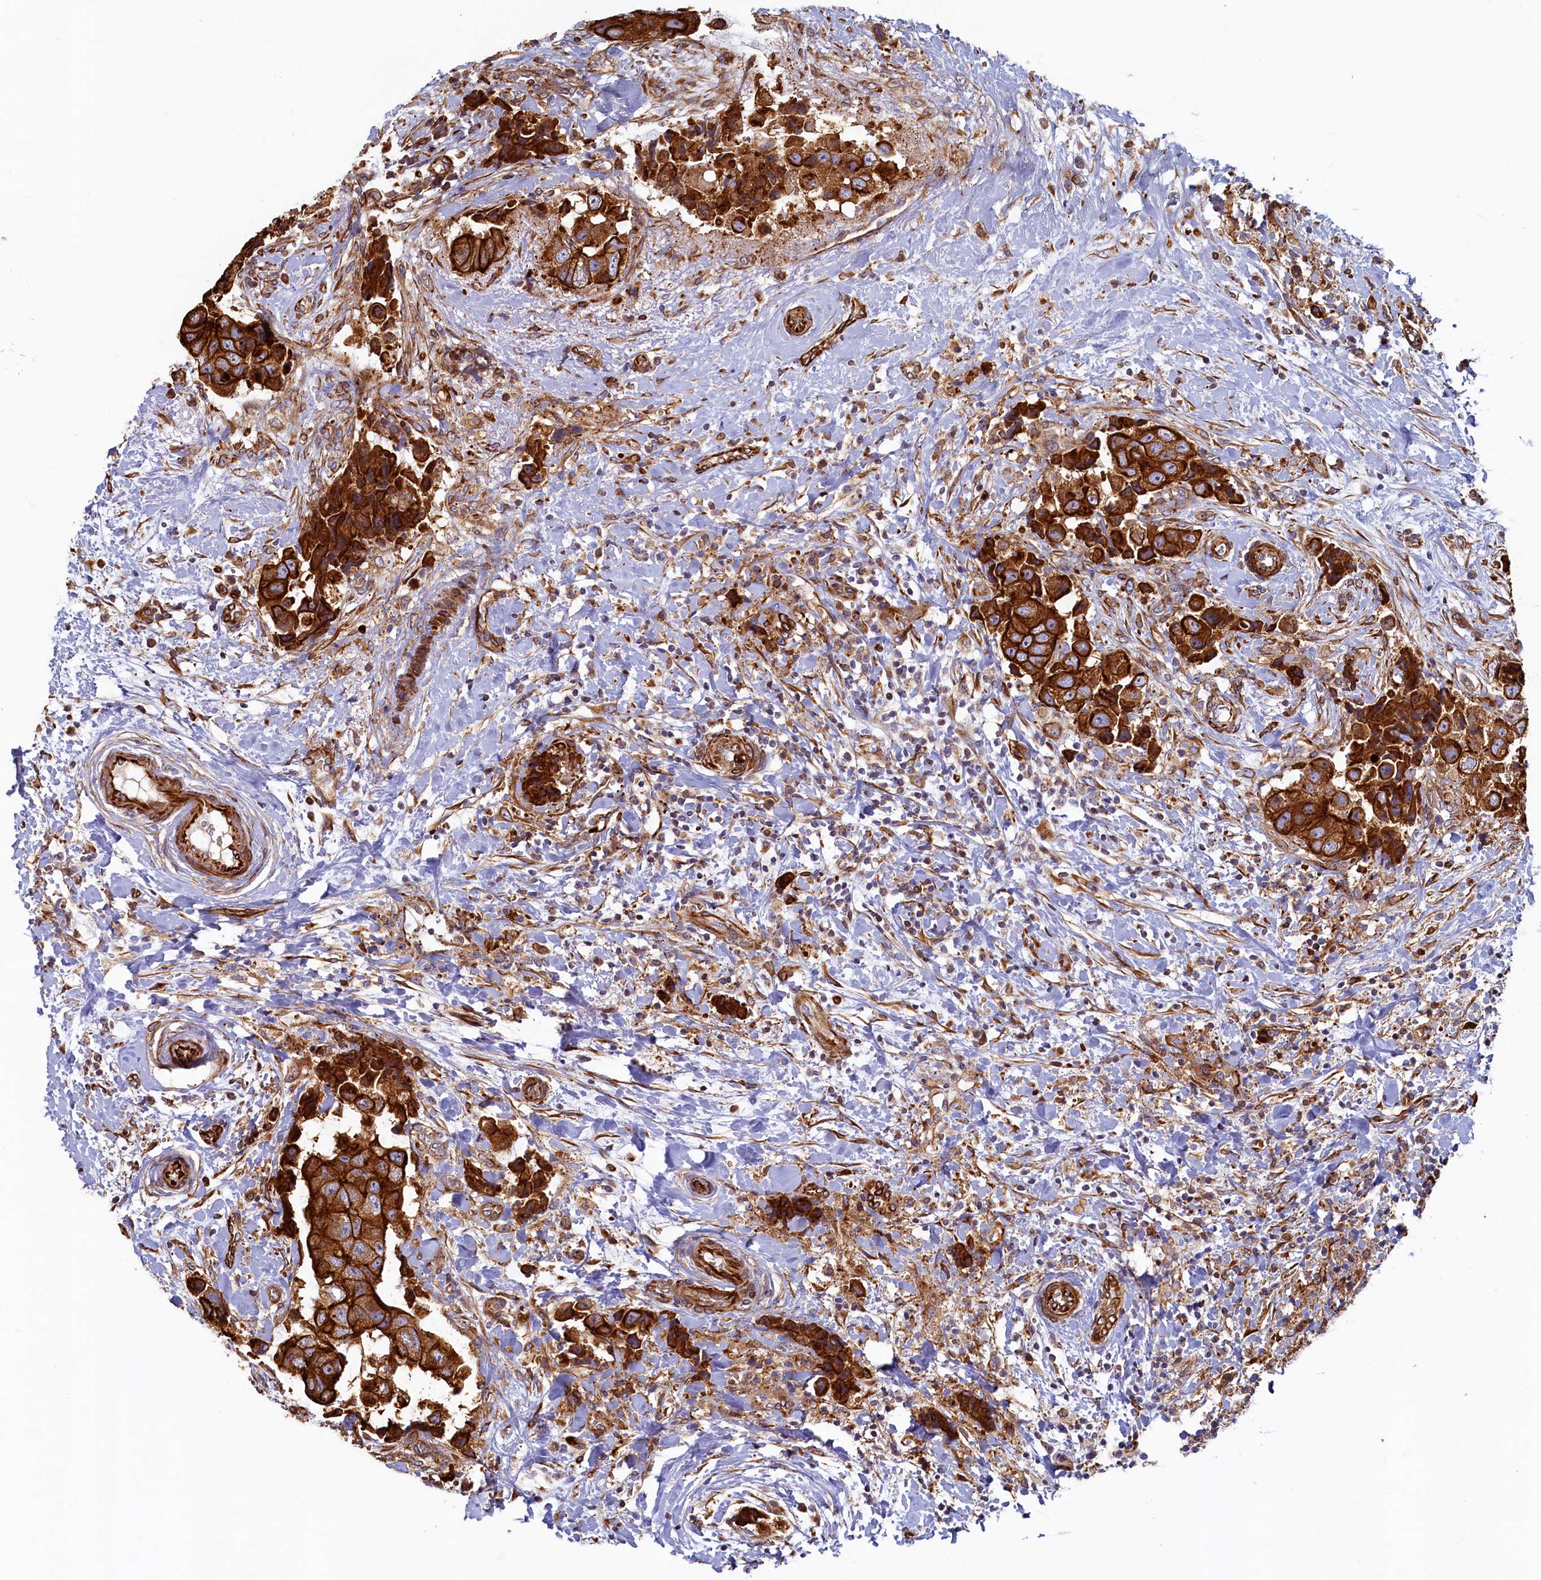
{"staining": {"intensity": "strong", "quantity": "25%-75%", "location": "cytoplasmic/membranous"}, "tissue": "breast cancer", "cell_type": "Tumor cells", "image_type": "cancer", "snomed": [{"axis": "morphology", "description": "Normal tissue, NOS"}, {"axis": "morphology", "description": "Duct carcinoma"}, {"axis": "topography", "description": "Breast"}], "caption": "A photomicrograph of breast cancer stained for a protein exhibits strong cytoplasmic/membranous brown staining in tumor cells. The staining is performed using DAB brown chromogen to label protein expression. The nuclei are counter-stained blue using hematoxylin.", "gene": "LRRC57", "patient": {"sex": "female", "age": 62}}